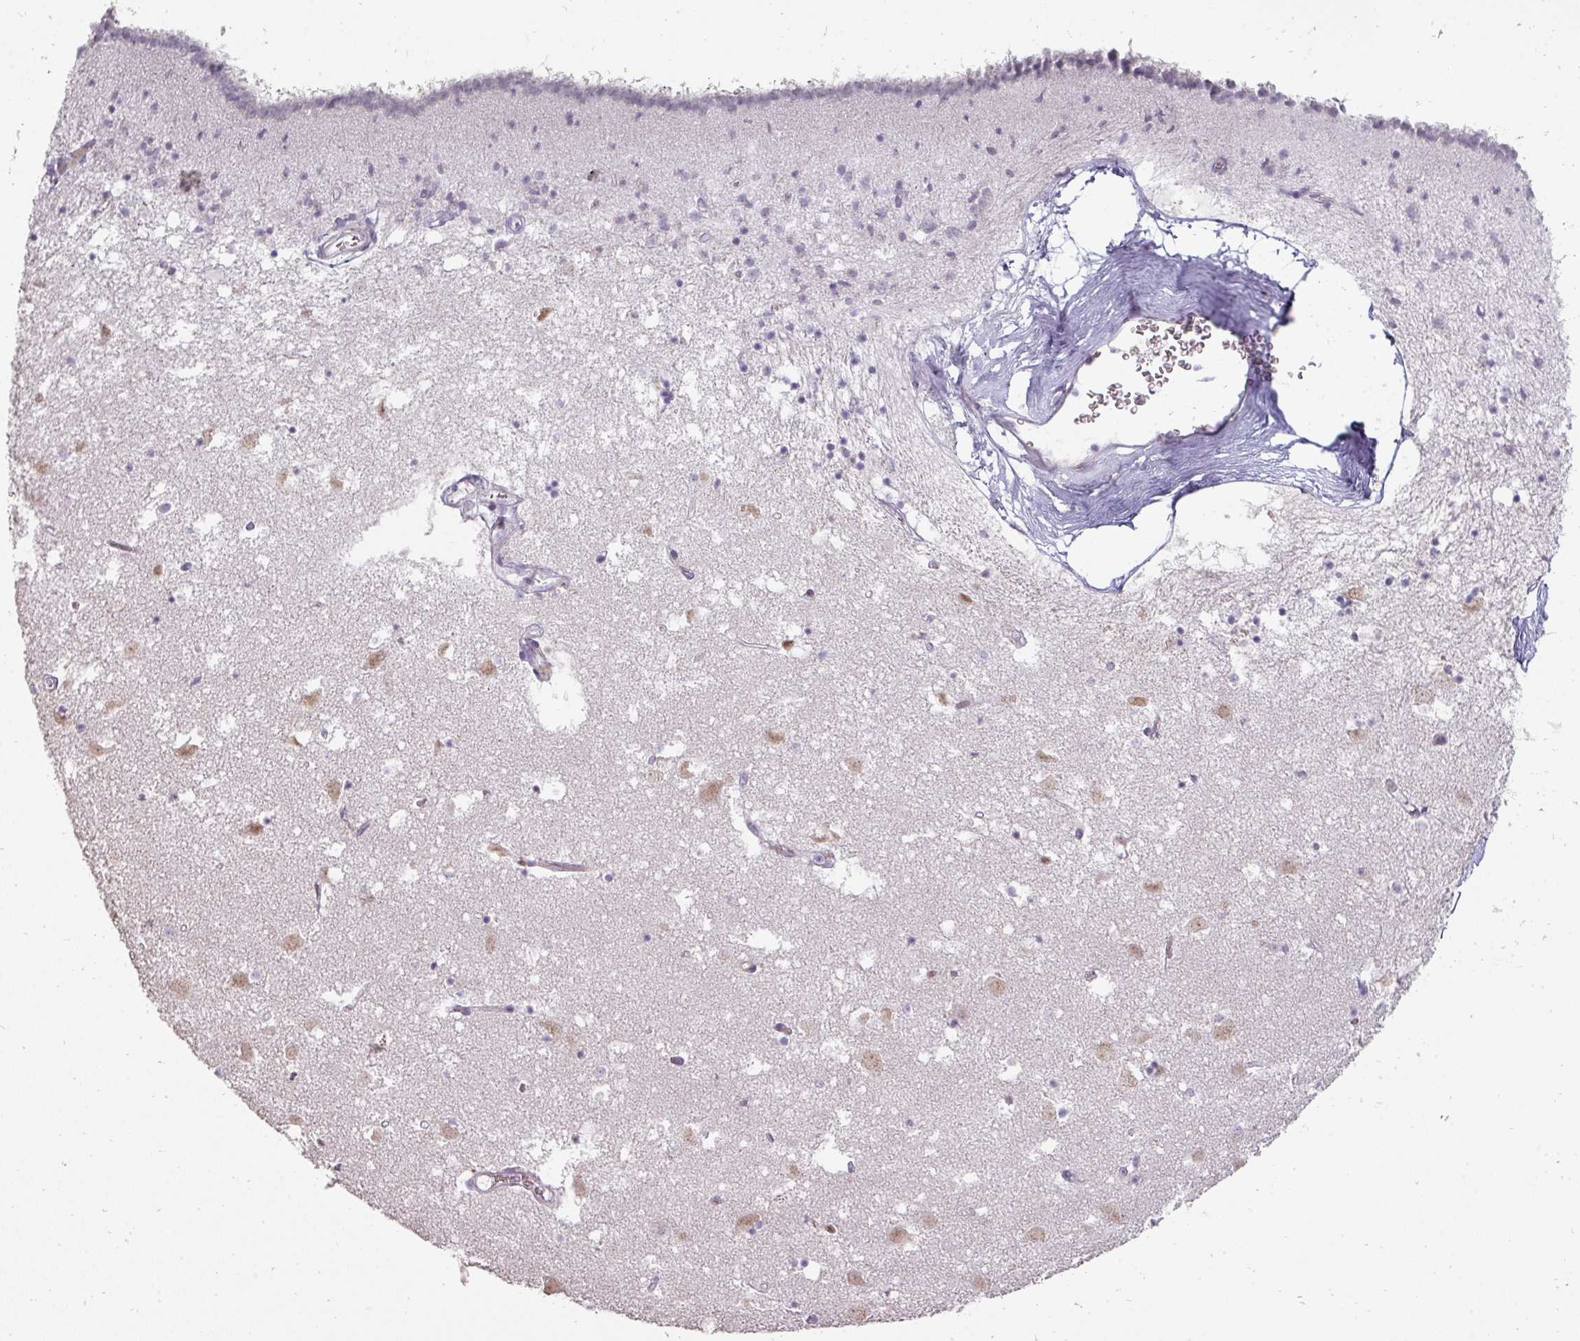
{"staining": {"intensity": "negative", "quantity": "none", "location": "none"}, "tissue": "caudate", "cell_type": "Glial cells", "image_type": "normal", "snomed": [{"axis": "morphology", "description": "Normal tissue, NOS"}, {"axis": "topography", "description": "Lateral ventricle wall"}], "caption": "A photomicrograph of human caudate is negative for staining in glial cells. The staining is performed using DAB (3,3'-diaminobenzidine) brown chromogen with nuclei counter-stained in using hematoxylin.", "gene": "BIK", "patient": {"sex": "male", "age": 58}}